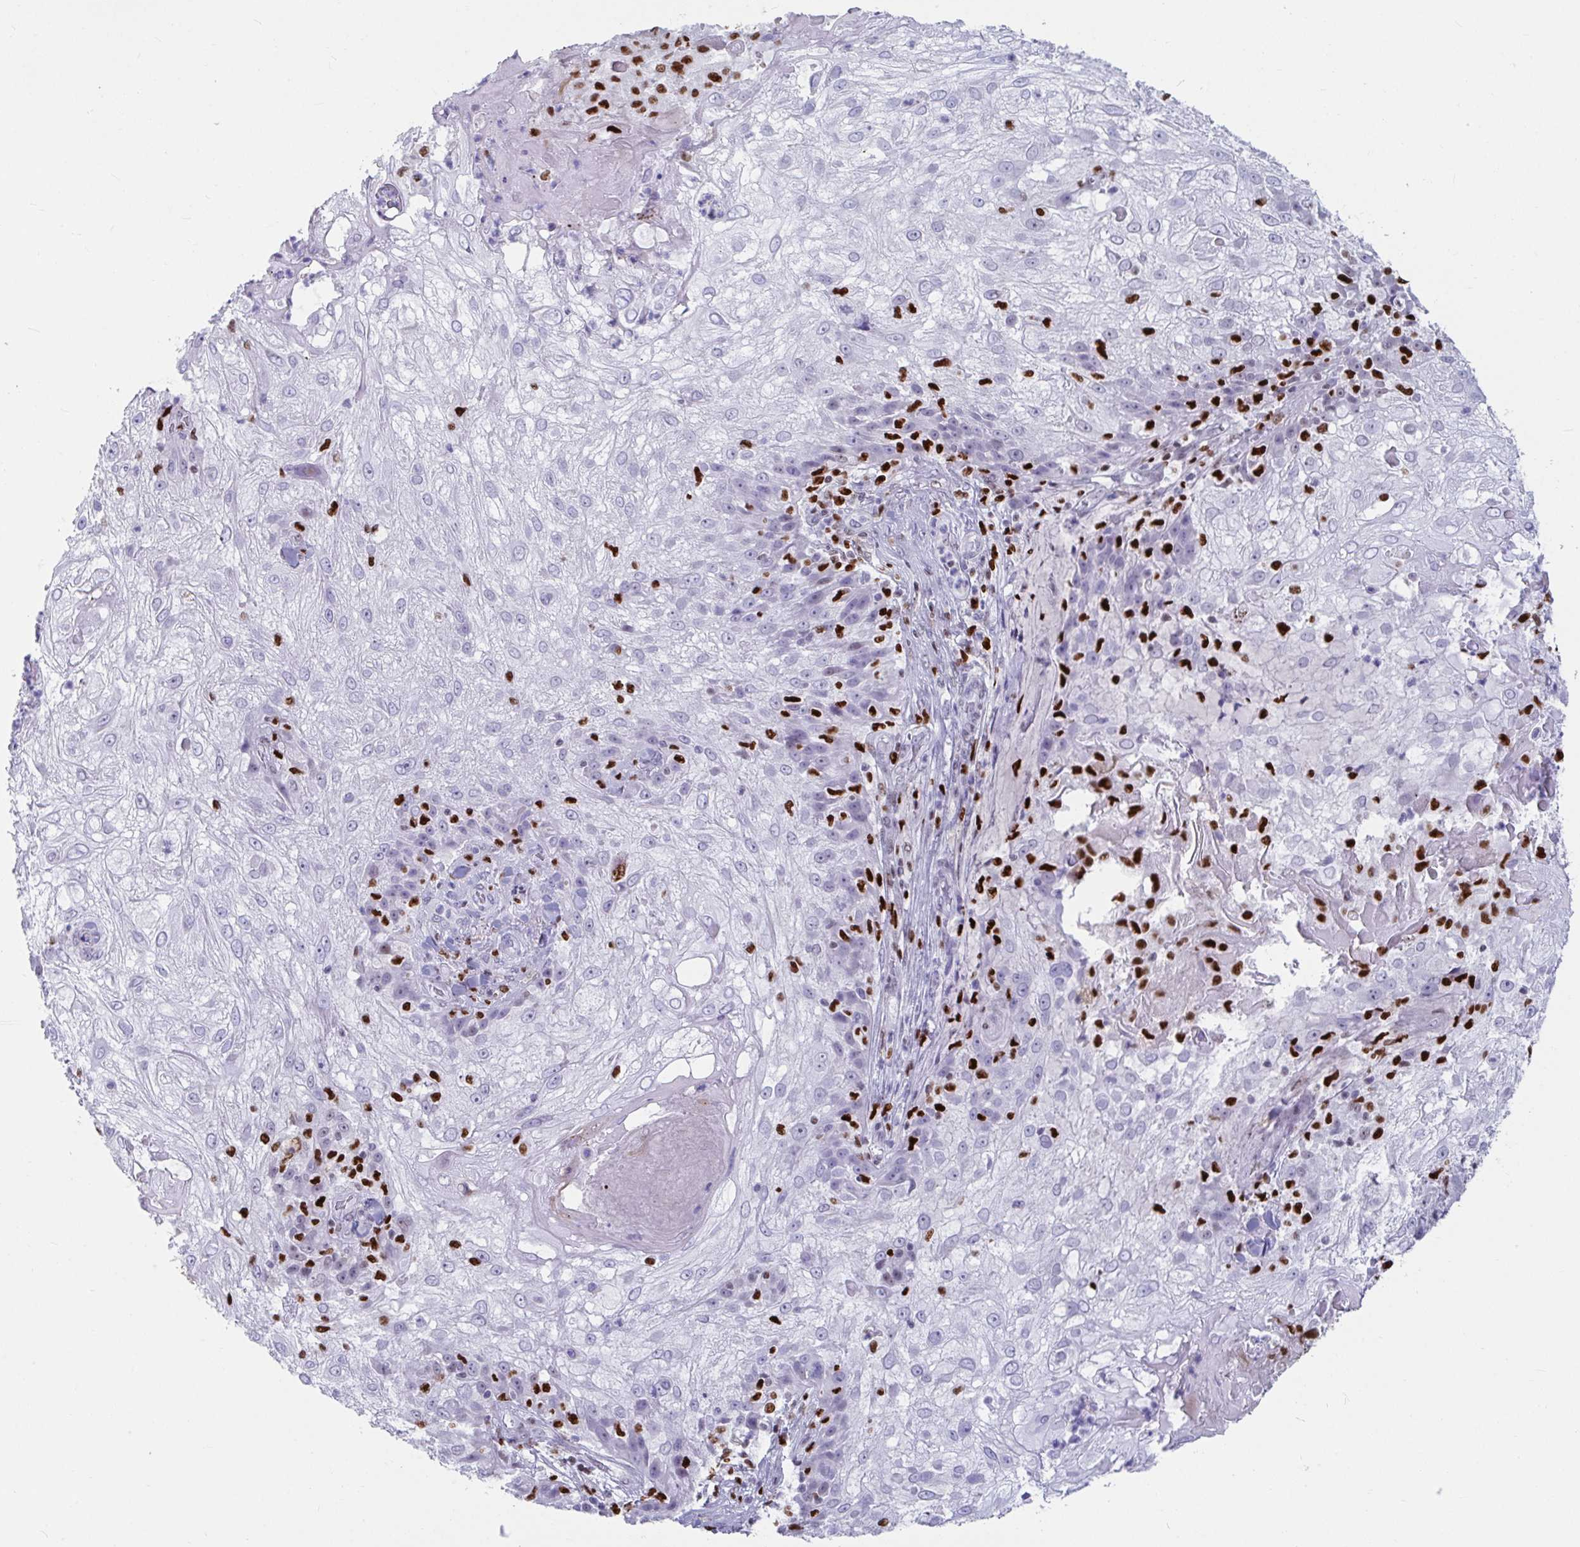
{"staining": {"intensity": "negative", "quantity": "none", "location": "none"}, "tissue": "skin cancer", "cell_type": "Tumor cells", "image_type": "cancer", "snomed": [{"axis": "morphology", "description": "Normal tissue, NOS"}, {"axis": "morphology", "description": "Squamous cell carcinoma, NOS"}, {"axis": "topography", "description": "Skin"}], "caption": "High power microscopy micrograph of an IHC micrograph of skin cancer (squamous cell carcinoma), revealing no significant positivity in tumor cells.", "gene": "ZNF586", "patient": {"sex": "female", "age": 83}}